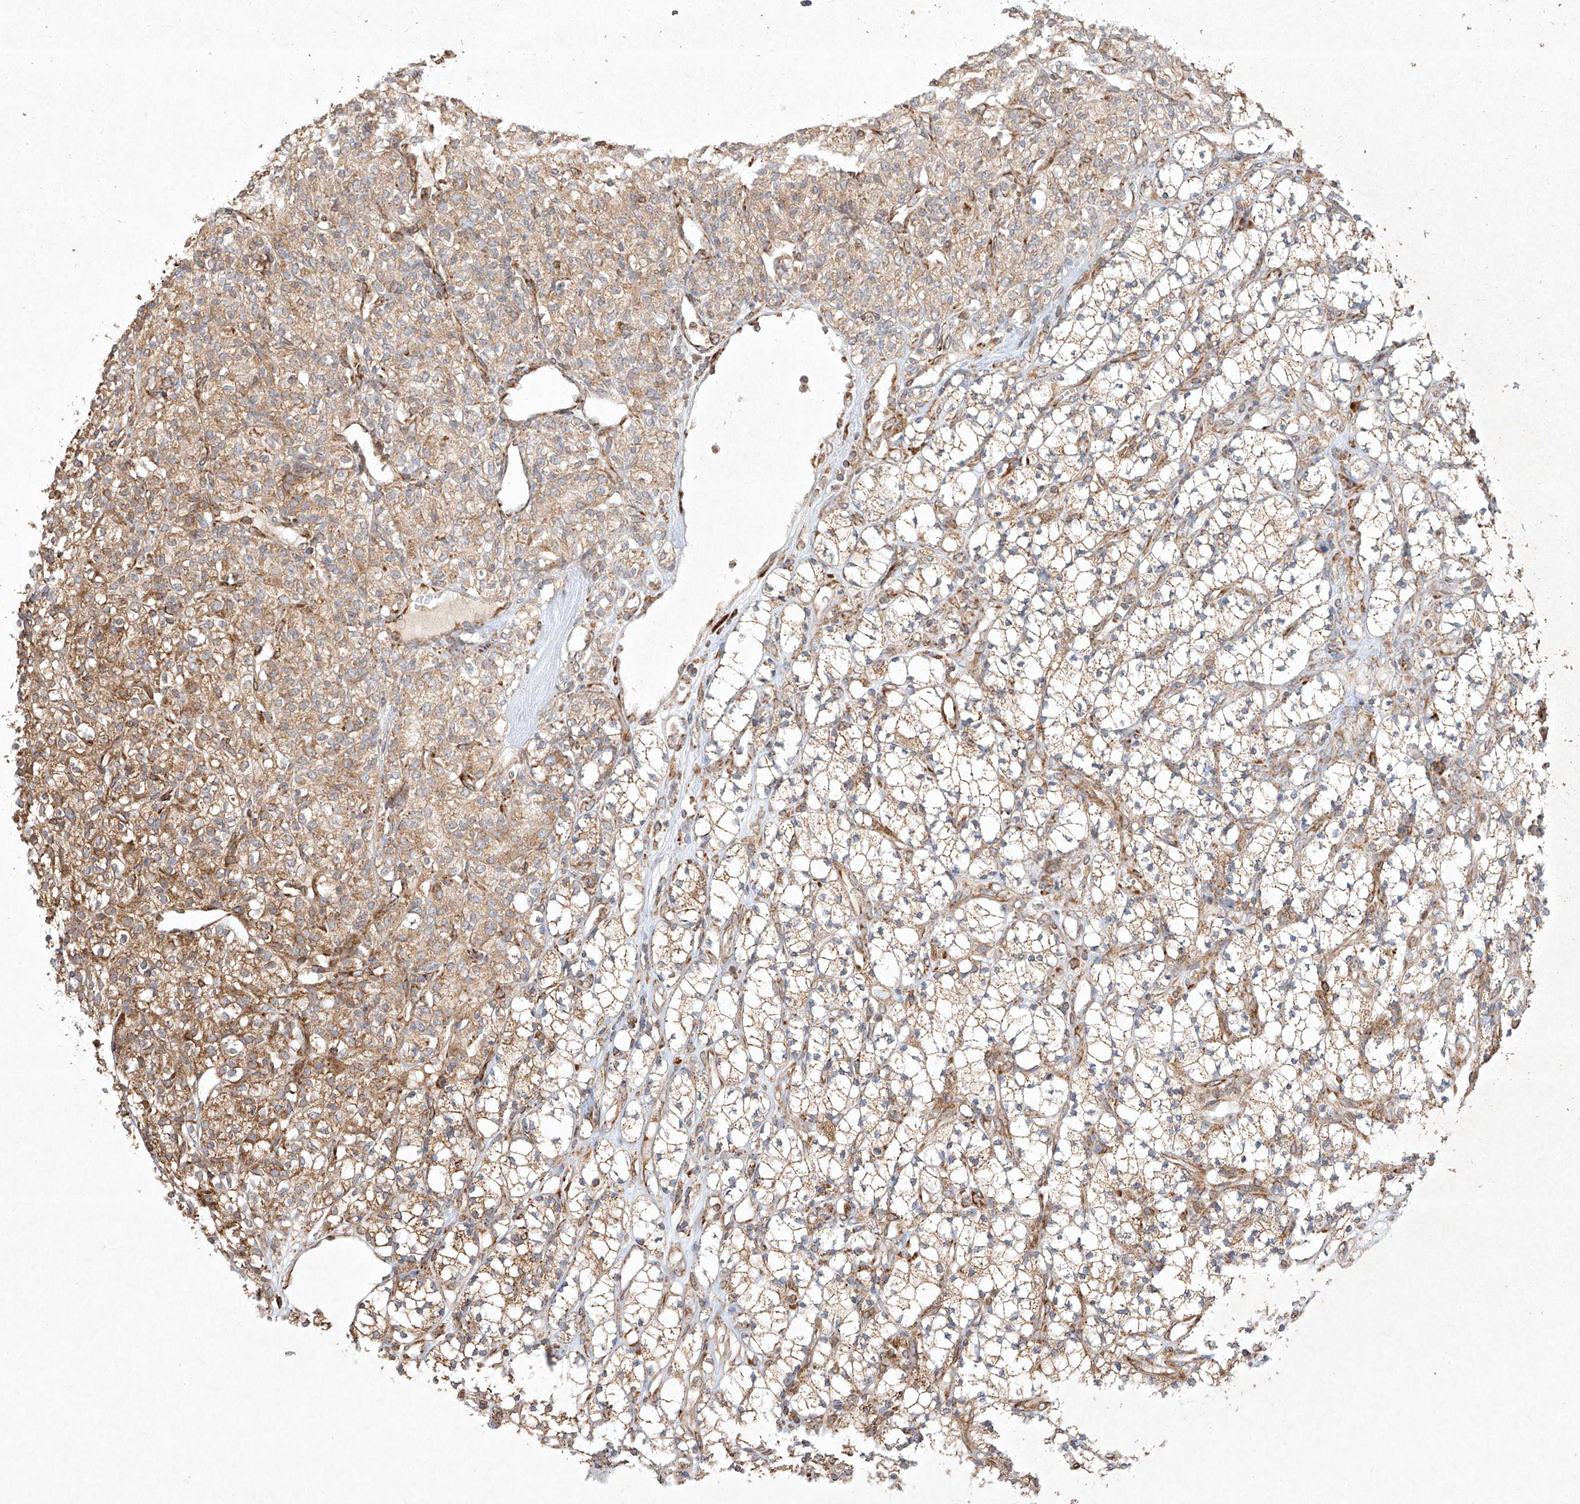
{"staining": {"intensity": "moderate", "quantity": ">75%", "location": "cytoplasmic/membranous"}, "tissue": "renal cancer", "cell_type": "Tumor cells", "image_type": "cancer", "snomed": [{"axis": "morphology", "description": "Adenocarcinoma, NOS"}, {"axis": "topography", "description": "Kidney"}], "caption": "Immunohistochemical staining of renal adenocarcinoma demonstrates medium levels of moderate cytoplasmic/membranous protein staining in approximately >75% of tumor cells.", "gene": "SEMA3B", "patient": {"sex": "male", "age": 77}}